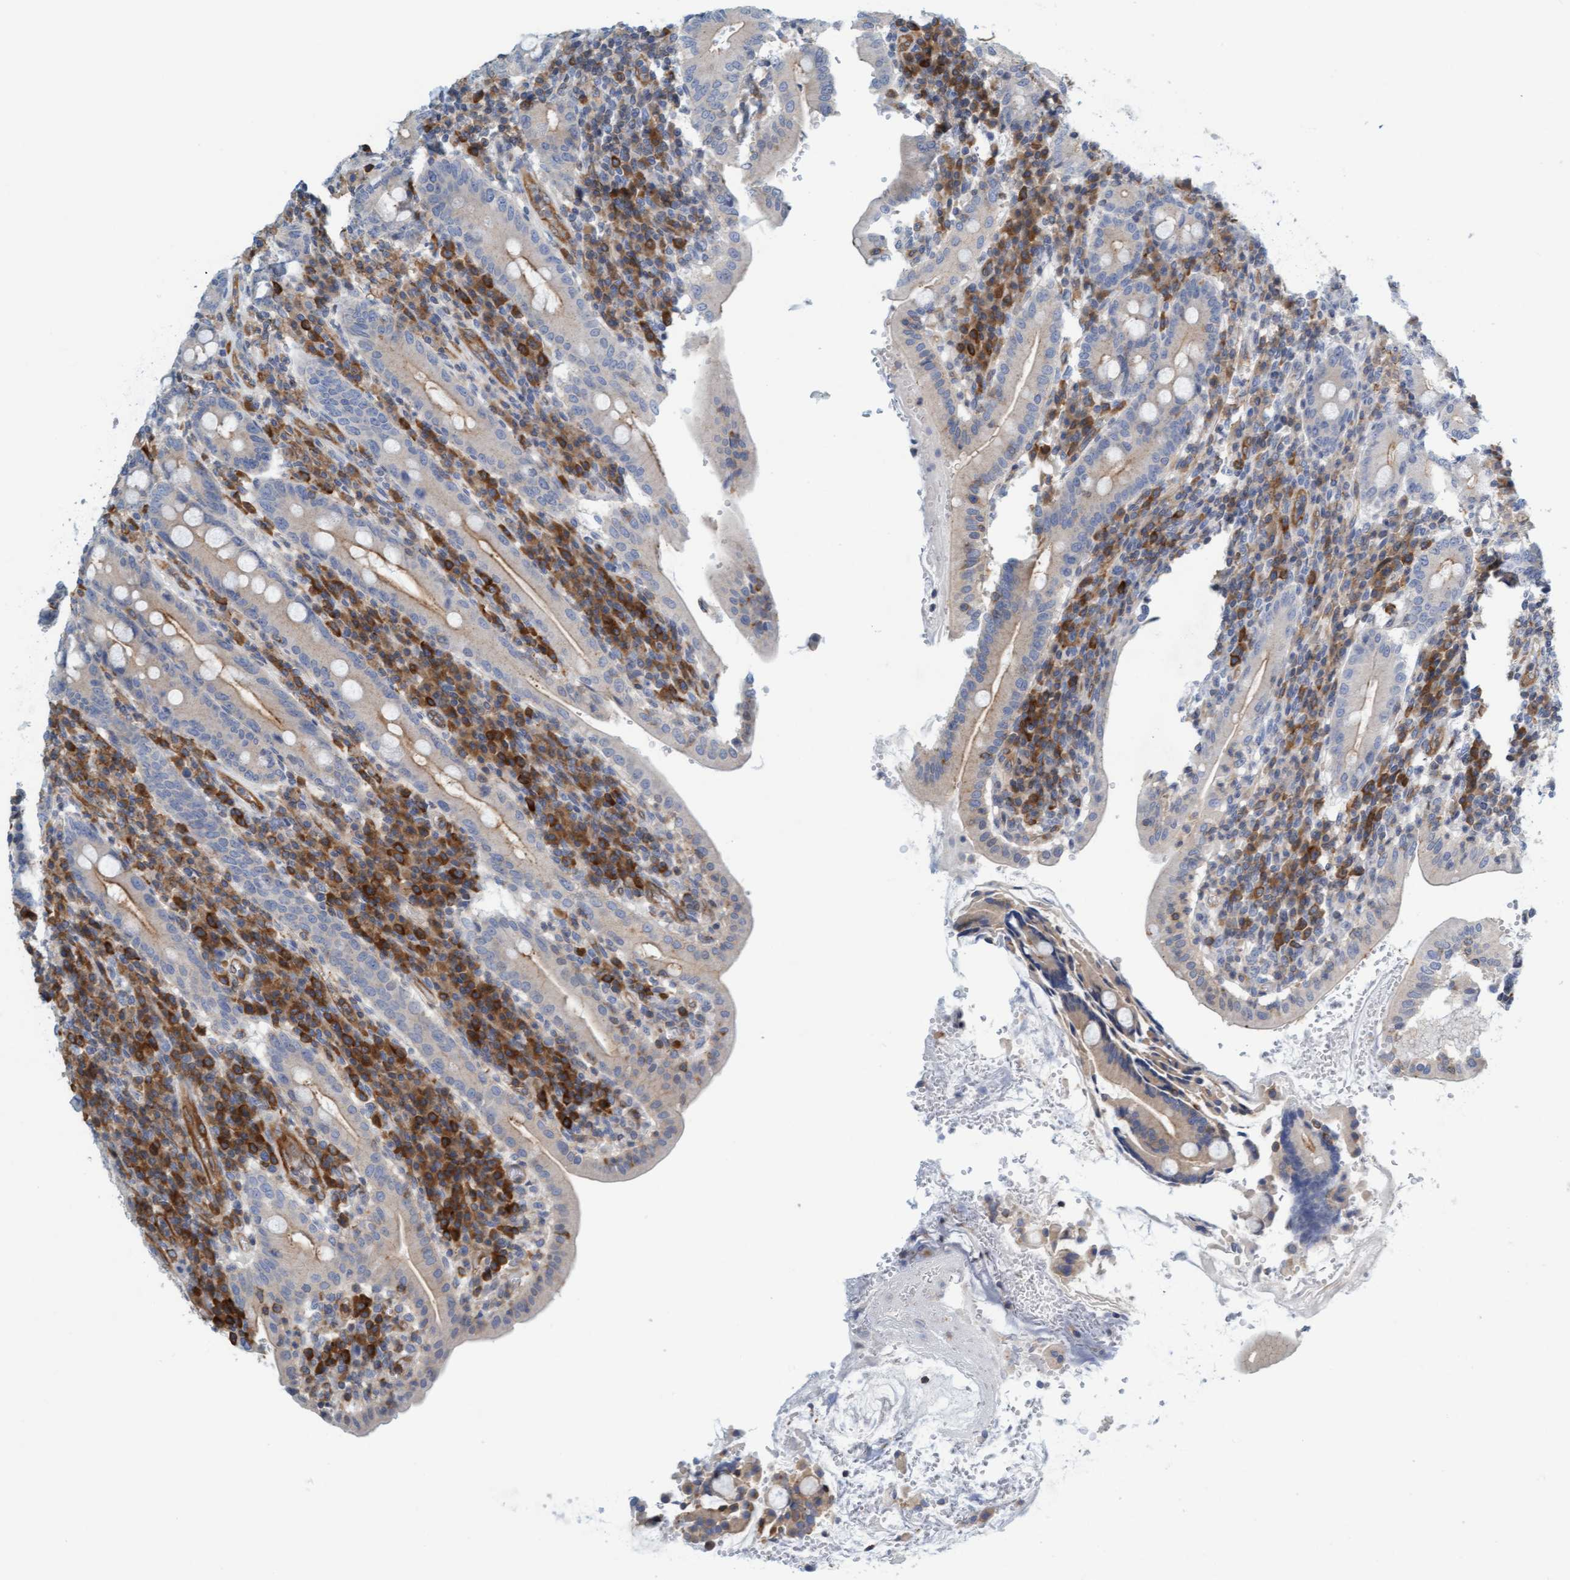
{"staining": {"intensity": "moderate", "quantity": "25%-75%", "location": "cytoplasmic/membranous"}, "tissue": "duodenum", "cell_type": "Glandular cells", "image_type": "normal", "snomed": [{"axis": "morphology", "description": "Normal tissue, NOS"}, {"axis": "morphology", "description": "Adenocarcinoma, NOS"}, {"axis": "topography", "description": "Pancreas"}, {"axis": "topography", "description": "Duodenum"}], "caption": "Immunohistochemistry (IHC) of unremarkable duodenum displays medium levels of moderate cytoplasmic/membranous staining in approximately 25%-75% of glandular cells.", "gene": "PRKD2", "patient": {"sex": "male", "age": 50}}